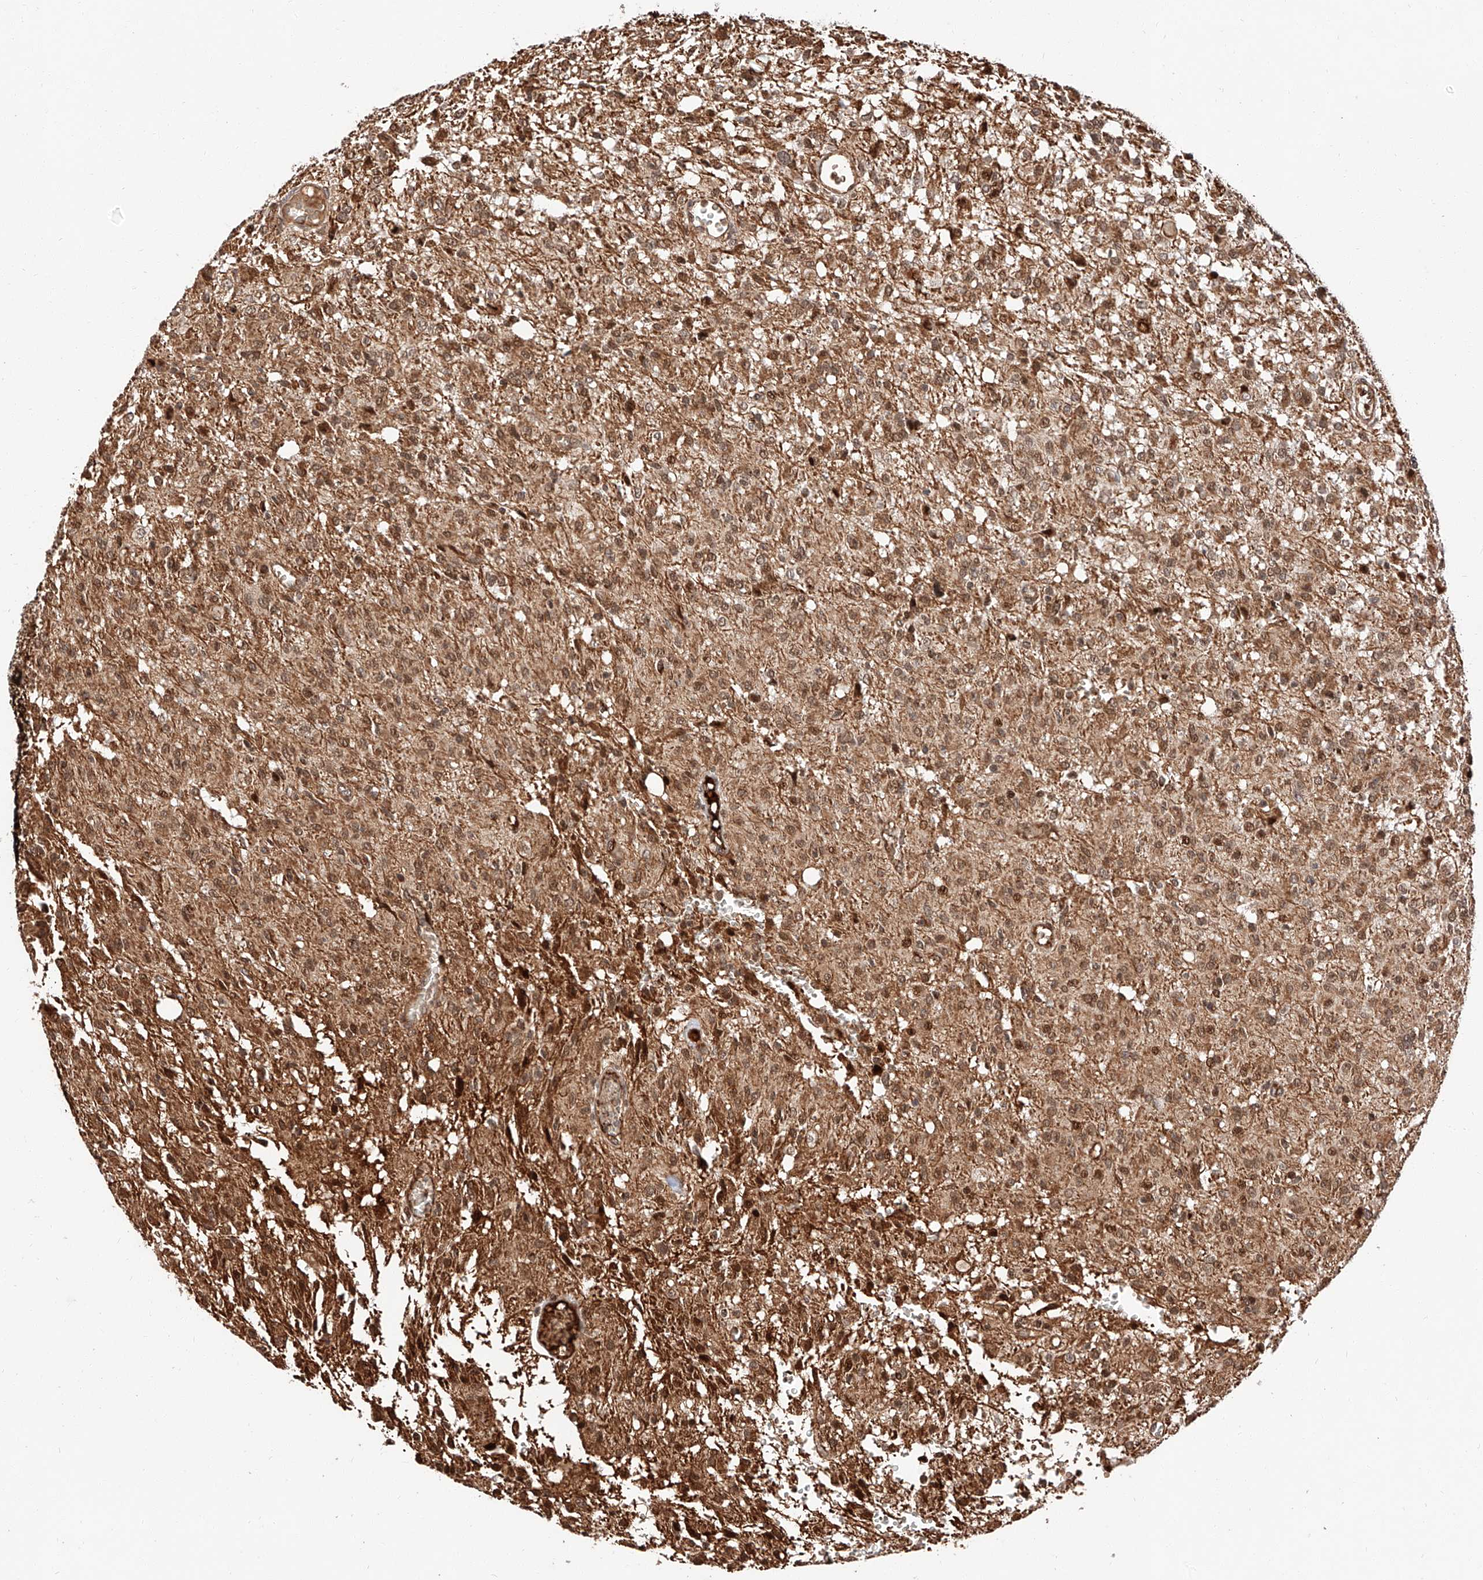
{"staining": {"intensity": "moderate", "quantity": ">75%", "location": "cytoplasmic/membranous,nuclear"}, "tissue": "glioma", "cell_type": "Tumor cells", "image_type": "cancer", "snomed": [{"axis": "morphology", "description": "Glioma, malignant, High grade"}, {"axis": "topography", "description": "Brain"}], "caption": "The immunohistochemical stain labels moderate cytoplasmic/membranous and nuclear expression in tumor cells of glioma tissue. (IHC, brightfield microscopy, high magnification).", "gene": "THTPA", "patient": {"sex": "female", "age": 59}}